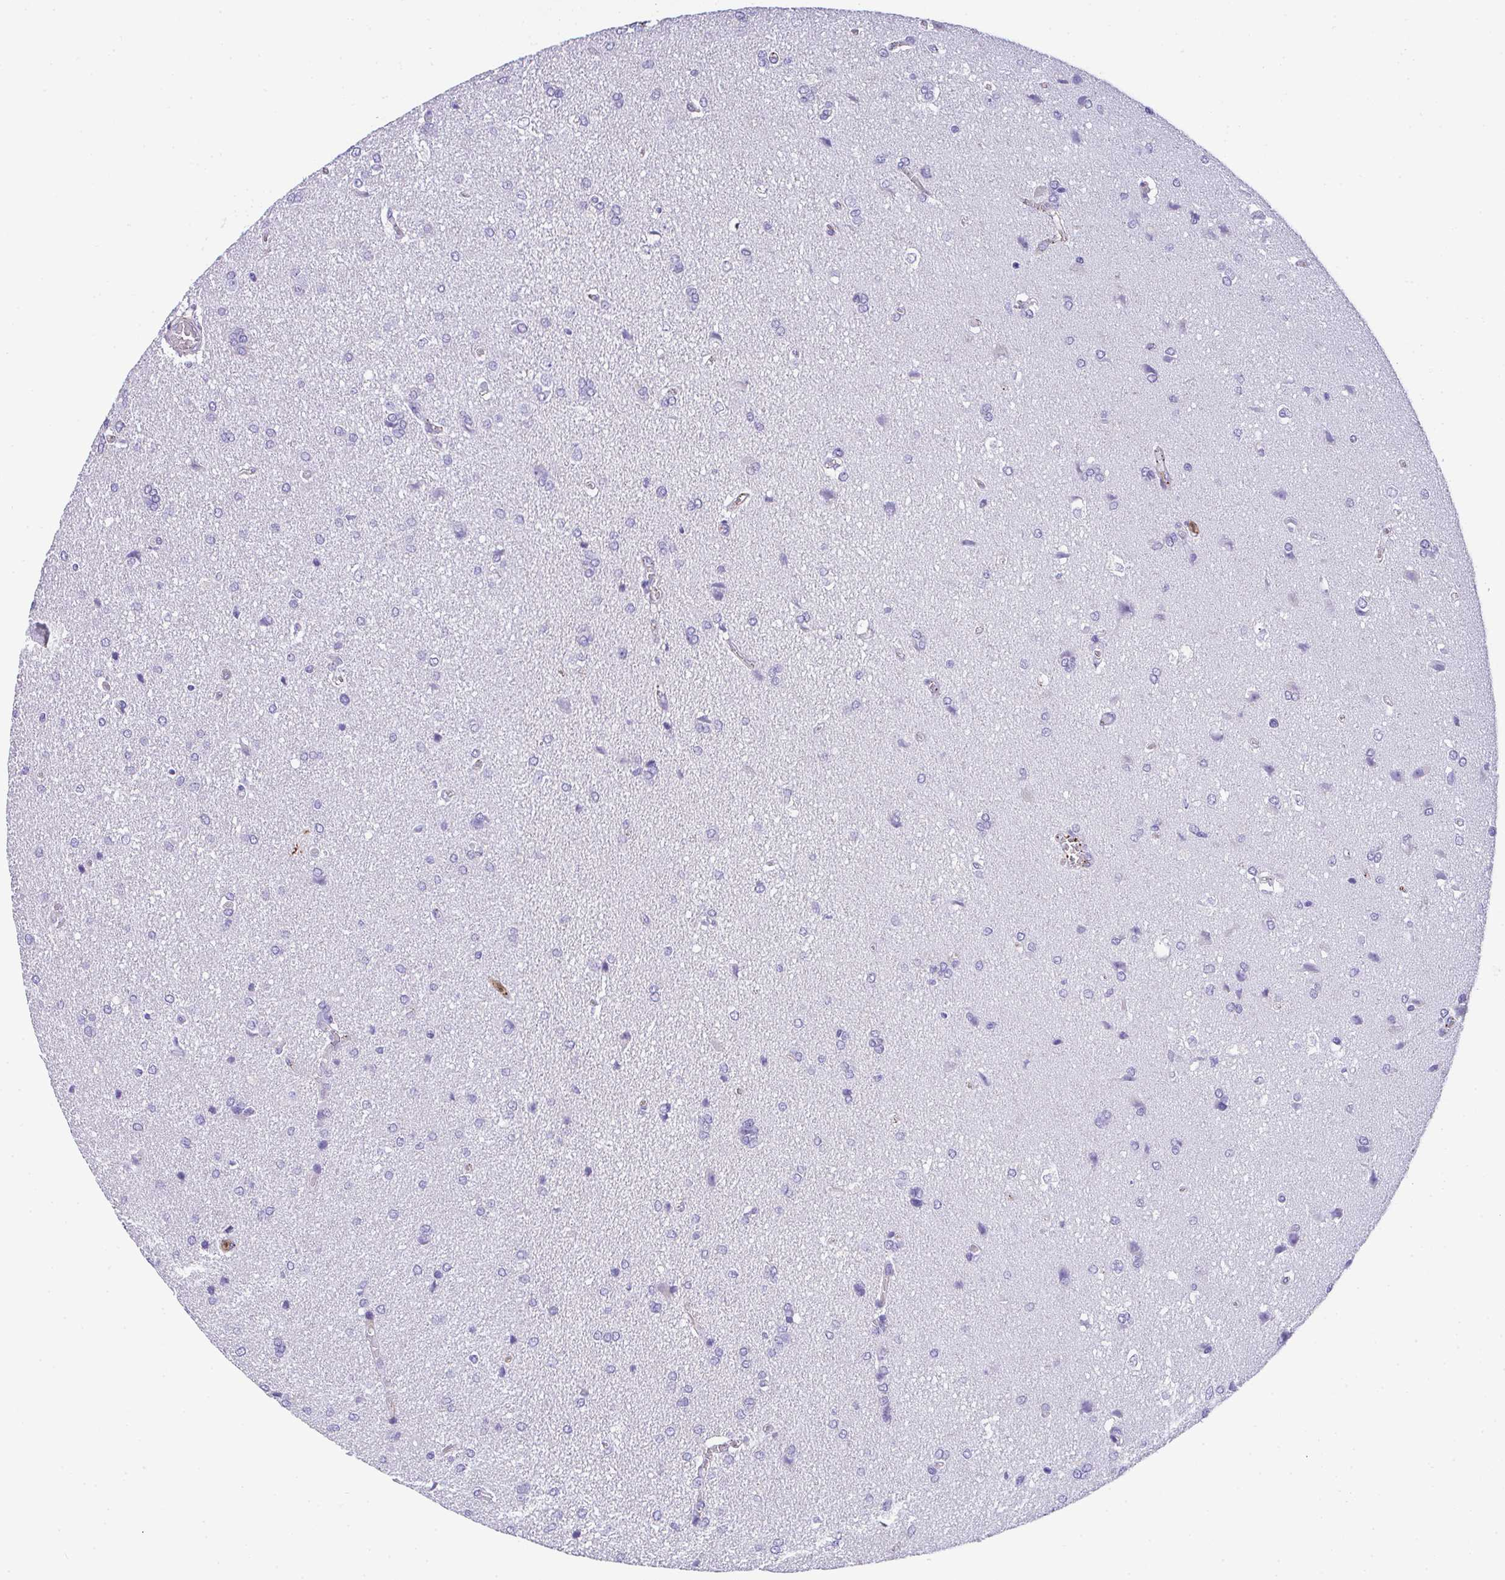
{"staining": {"intensity": "negative", "quantity": "none", "location": "none"}, "tissue": "glioma", "cell_type": "Tumor cells", "image_type": "cancer", "snomed": [{"axis": "morphology", "description": "Glioma, malignant, High grade"}, {"axis": "topography", "description": "Brain"}], "caption": "Tumor cells are negative for brown protein staining in glioma. The staining is performed using DAB (3,3'-diaminobenzidine) brown chromogen with nuclei counter-stained in using hematoxylin.", "gene": "TNFAIP8", "patient": {"sex": "male", "age": 68}}